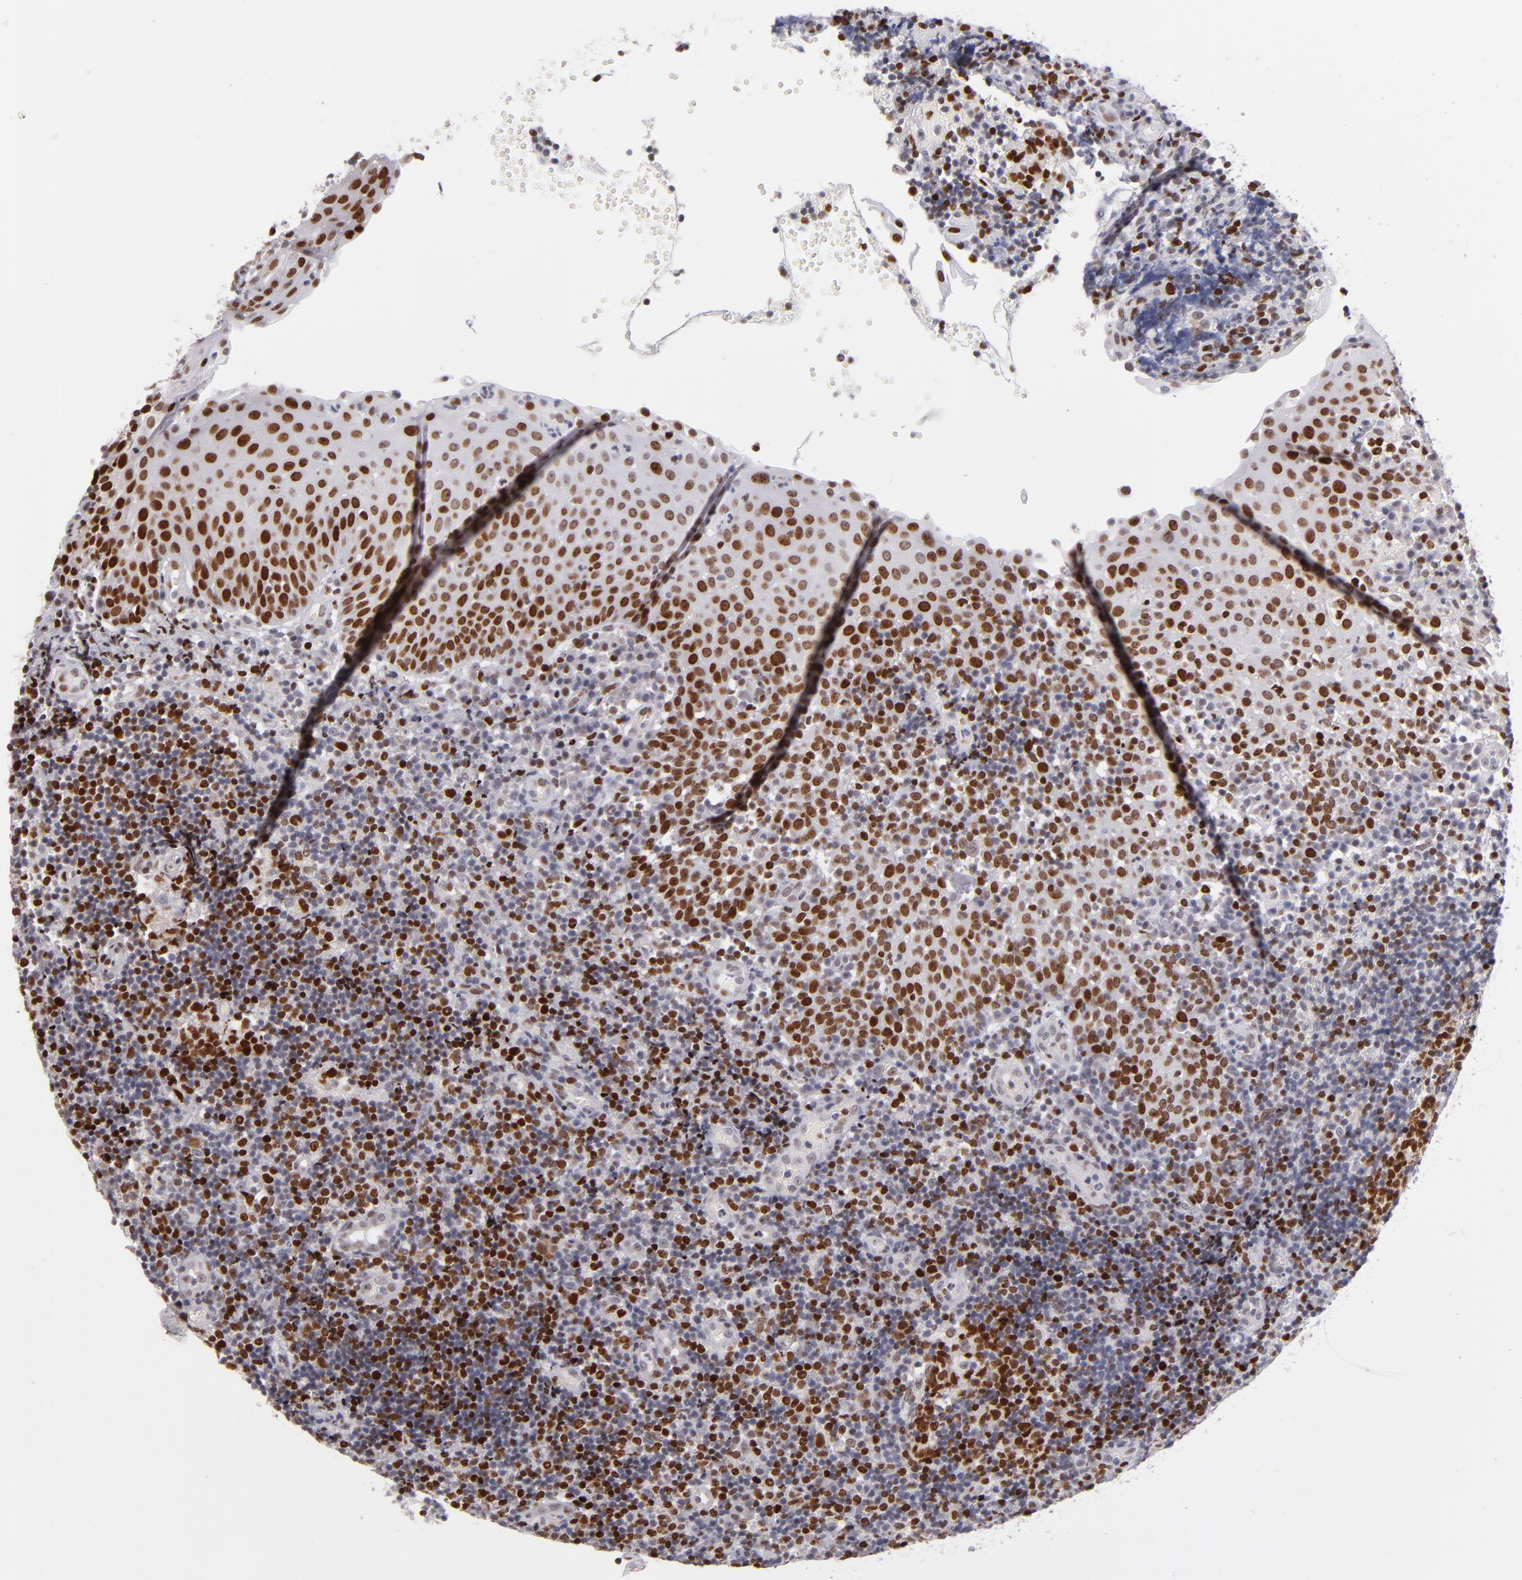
{"staining": {"intensity": "strong", "quantity": ">75%", "location": "nuclear"}, "tissue": "tonsil", "cell_type": "Germinal center cells", "image_type": "normal", "snomed": [{"axis": "morphology", "description": "Normal tissue, NOS"}, {"axis": "topography", "description": "Tonsil"}], "caption": "Immunohistochemistry (IHC) of normal human tonsil shows high levels of strong nuclear expression in about >75% of germinal center cells.", "gene": "POLA1", "patient": {"sex": "female", "age": 40}}